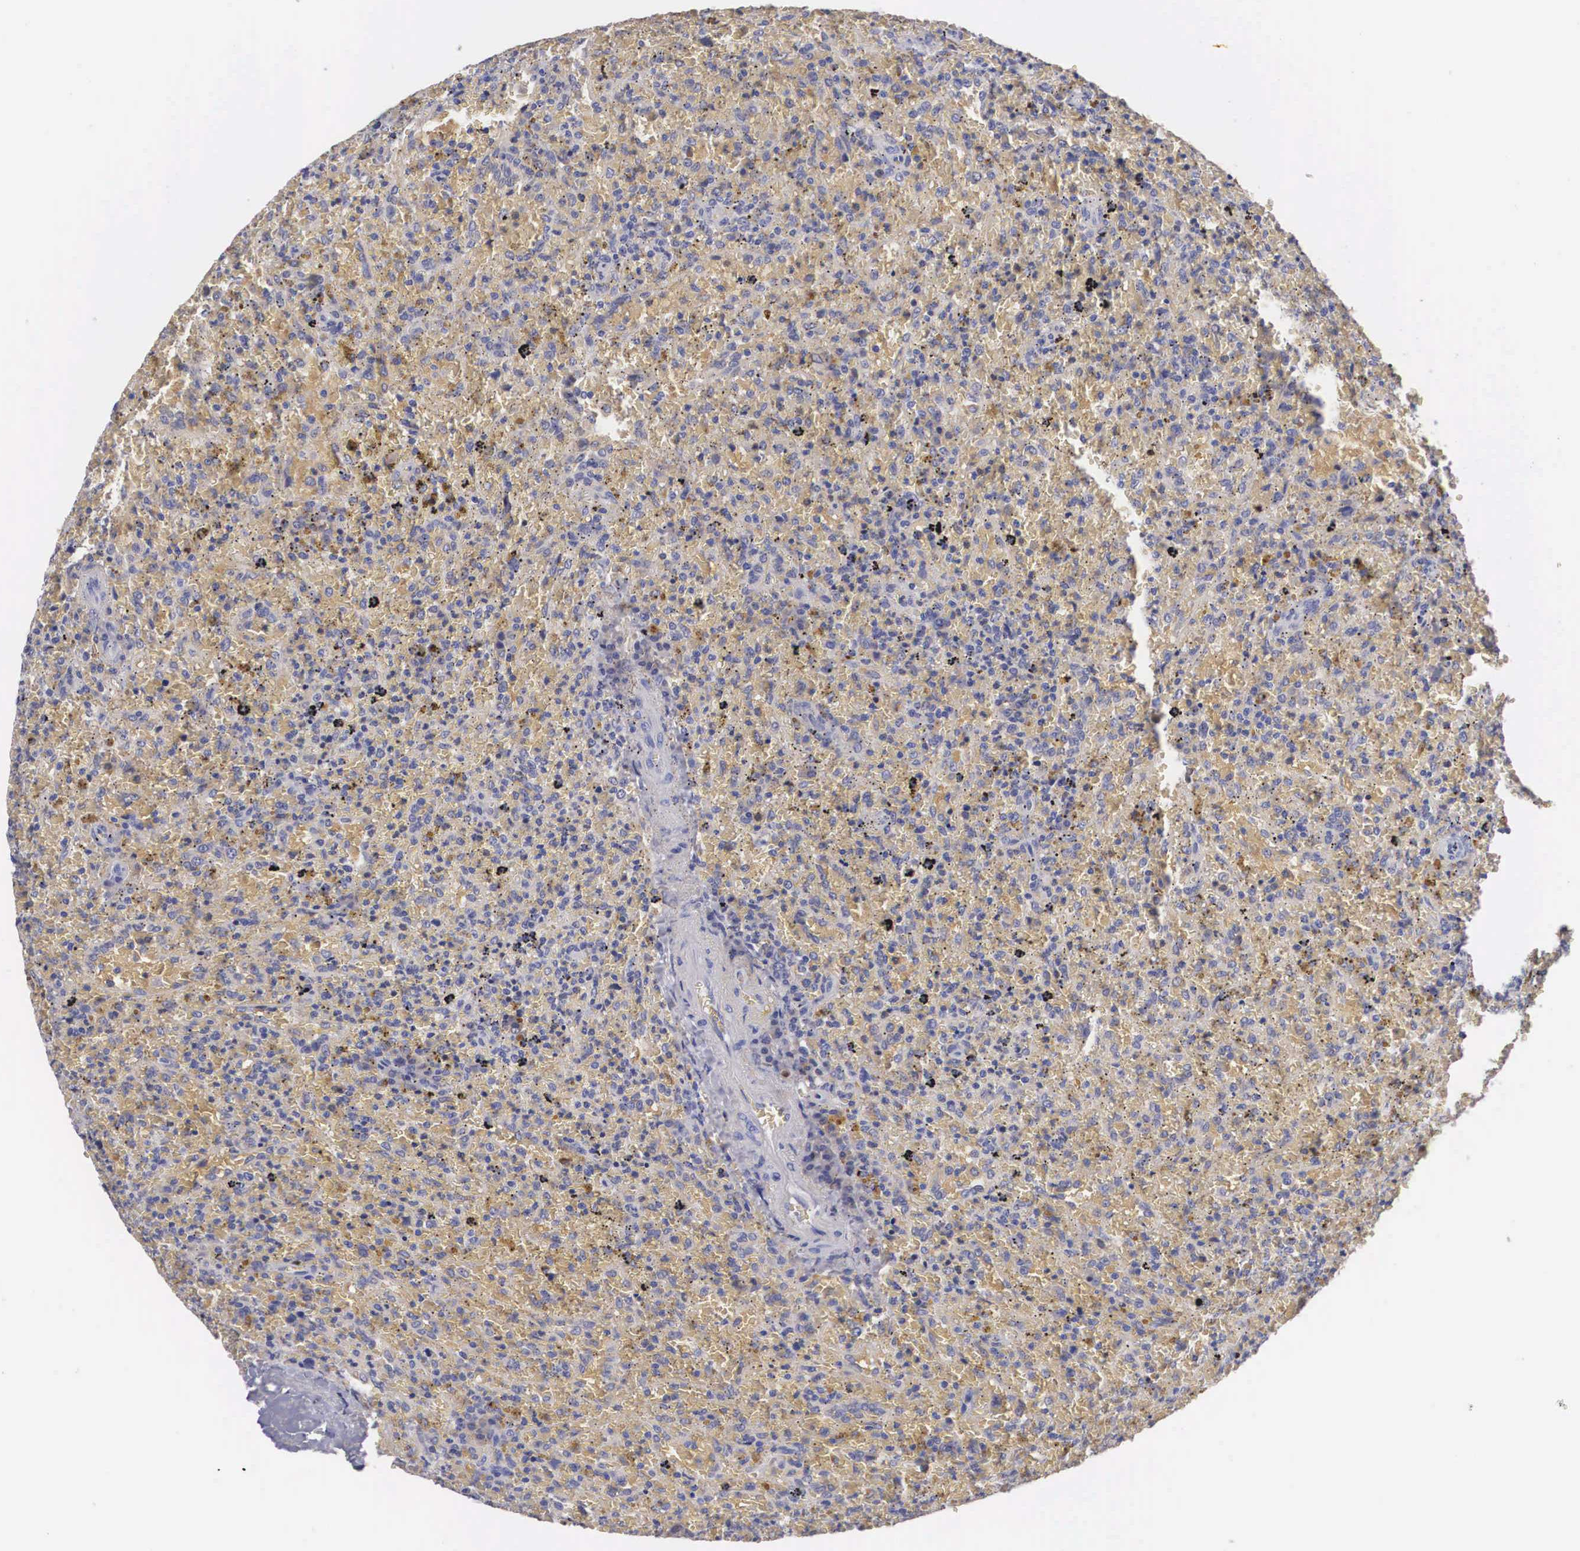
{"staining": {"intensity": "weak", "quantity": "25%-75%", "location": "cytoplasmic/membranous"}, "tissue": "lymphoma", "cell_type": "Tumor cells", "image_type": "cancer", "snomed": [{"axis": "morphology", "description": "Malignant lymphoma, non-Hodgkin's type, High grade"}, {"axis": "topography", "description": "Spleen"}, {"axis": "topography", "description": "Lymph node"}], "caption": "Lymphoma stained with a protein marker shows weak staining in tumor cells.", "gene": "ABHD4", "patient": {"sex": "female", "age": 70}}